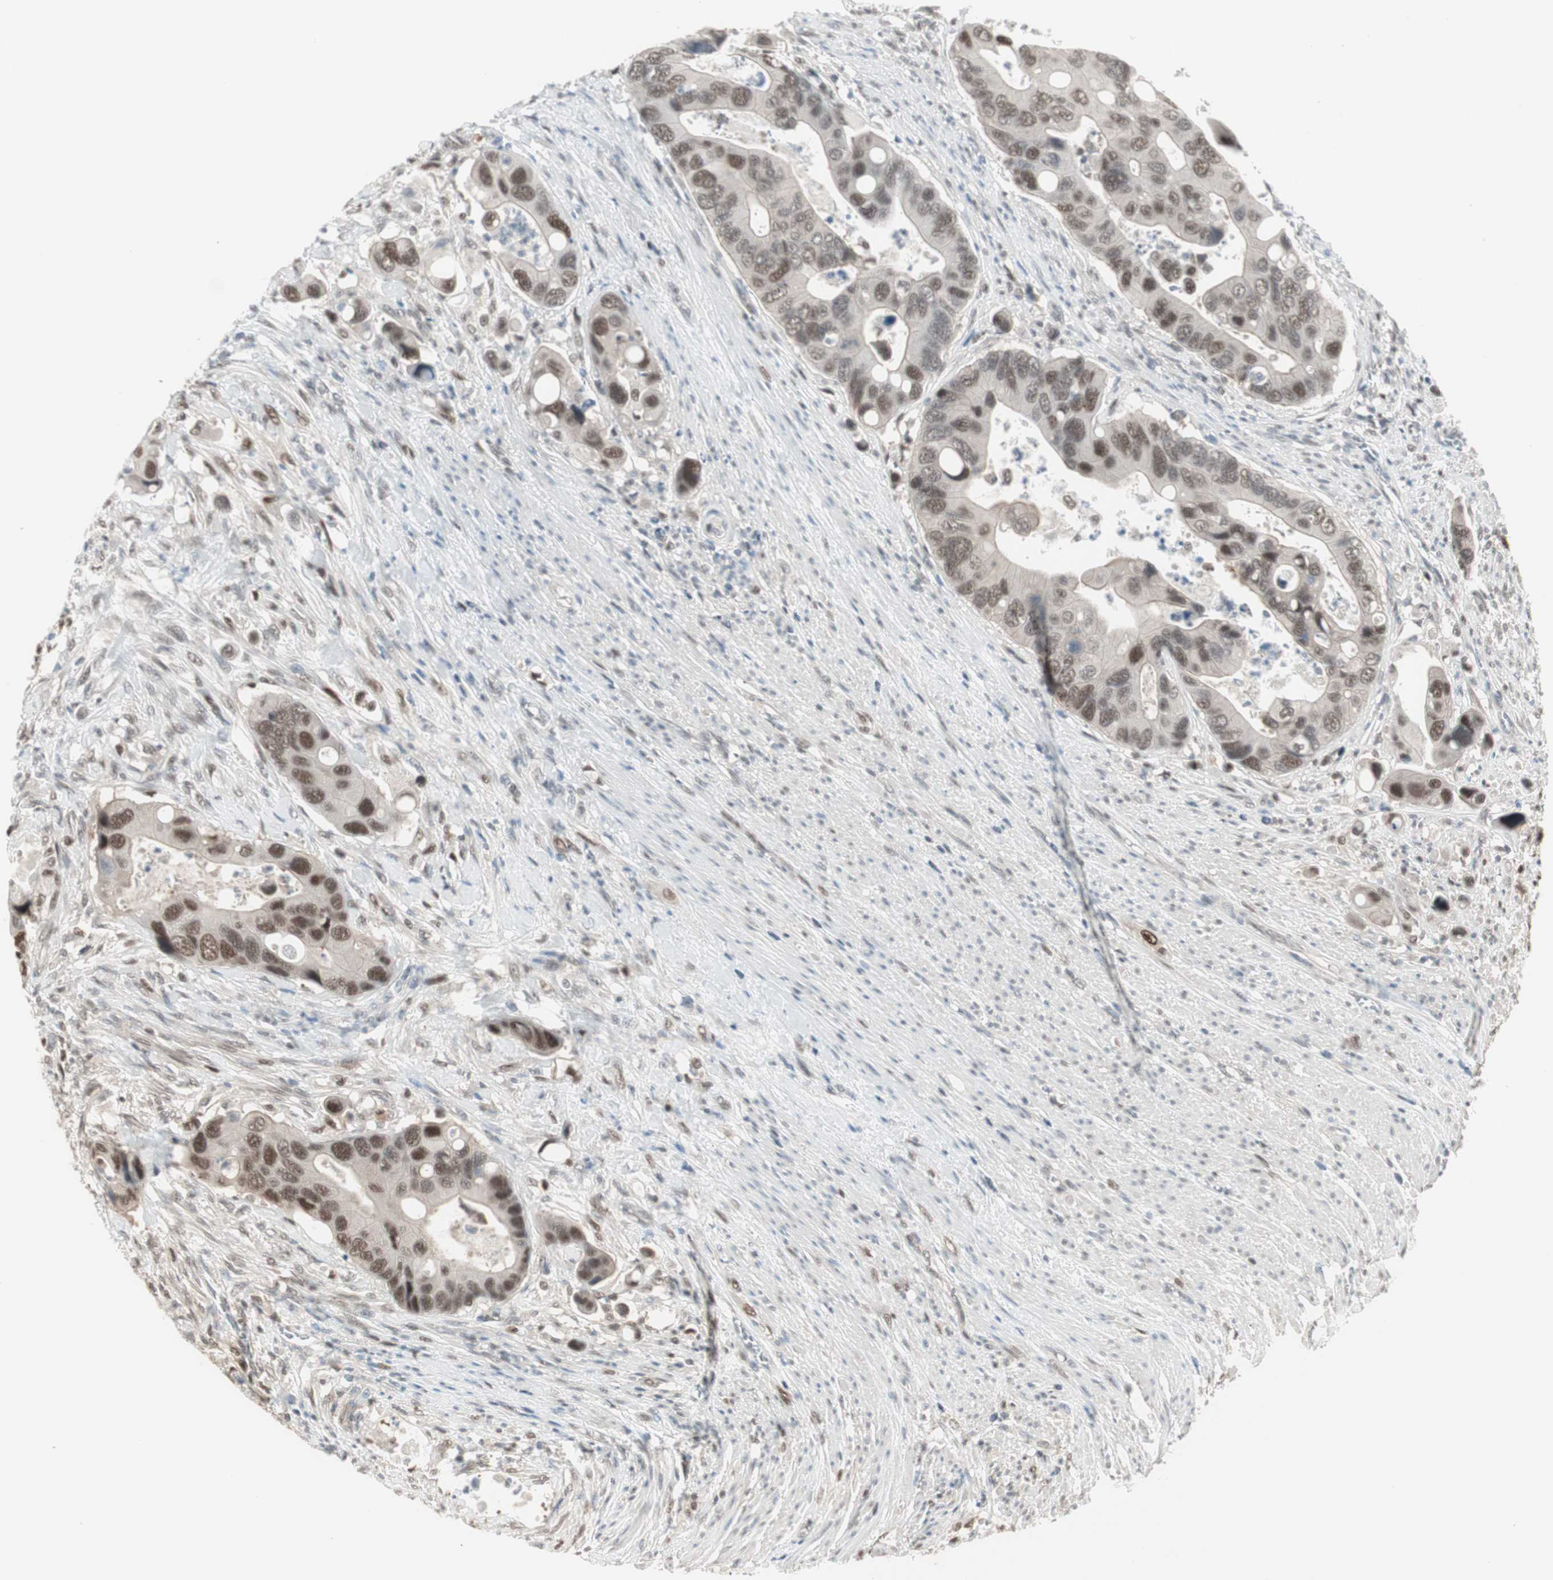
{"staining": {"intensity": "strong", "quantity": "25%-75%", "location": "nuclear"}, "tissue": "colorectal cancer", "cell_type": "Tumor cells", "image_type": "cancer", "snomed": [{"axis": "morphology", "description": "Adenocarcinoma, NOS"}, {"axis": "topography", "description": "Rectum"}], "caption": "Immunohistochemical staining of human adenocarcinoma (colorectal) displays strong nuclear protein positivity in approximately 25%-75% of tumor cells.", "gene": "LONP2", "patient": {"sex": "female", "age": 57}}